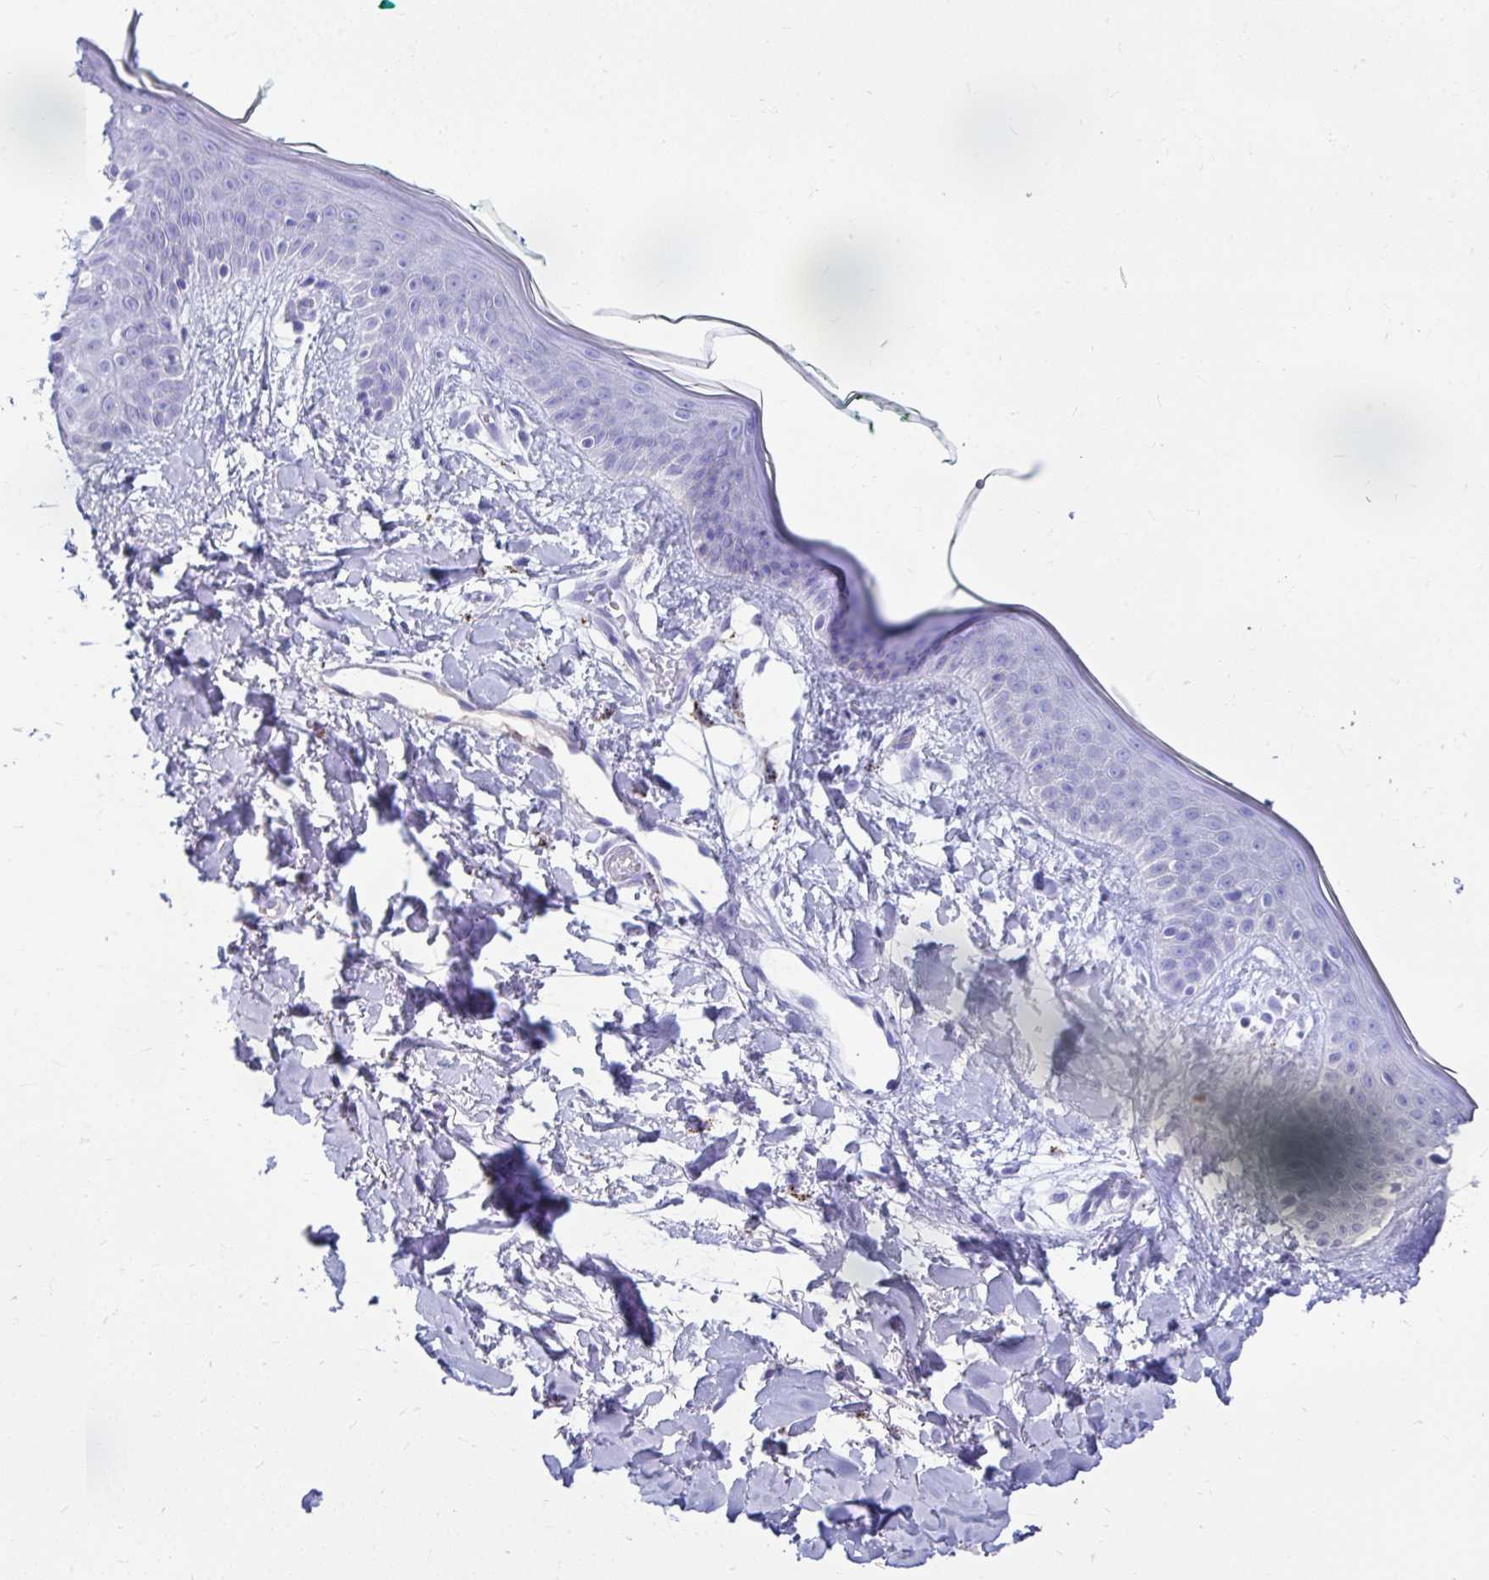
{"staining": {"intensity": "negative", "quantity": "none", "location": "none"}, "tissue": "skin", "cell_type": "Fibroblasts", "image_type": "normal", "snomed": [{"axis": "morphology", "description": "Normal tissue, NOS"}, {"axis": "topography", "description": "Skin"}], "caption": "IHC photomicrograph of benign human skin stained for a protein (brown), which shows no expression in fibroblasts. (Stains: DAB IHC with hematoxylin counter stain, Microscopy: brightfield microscopy at high magnification).", "gene": "SMIM9", "patient": {"sex": "female", "age": 34}}